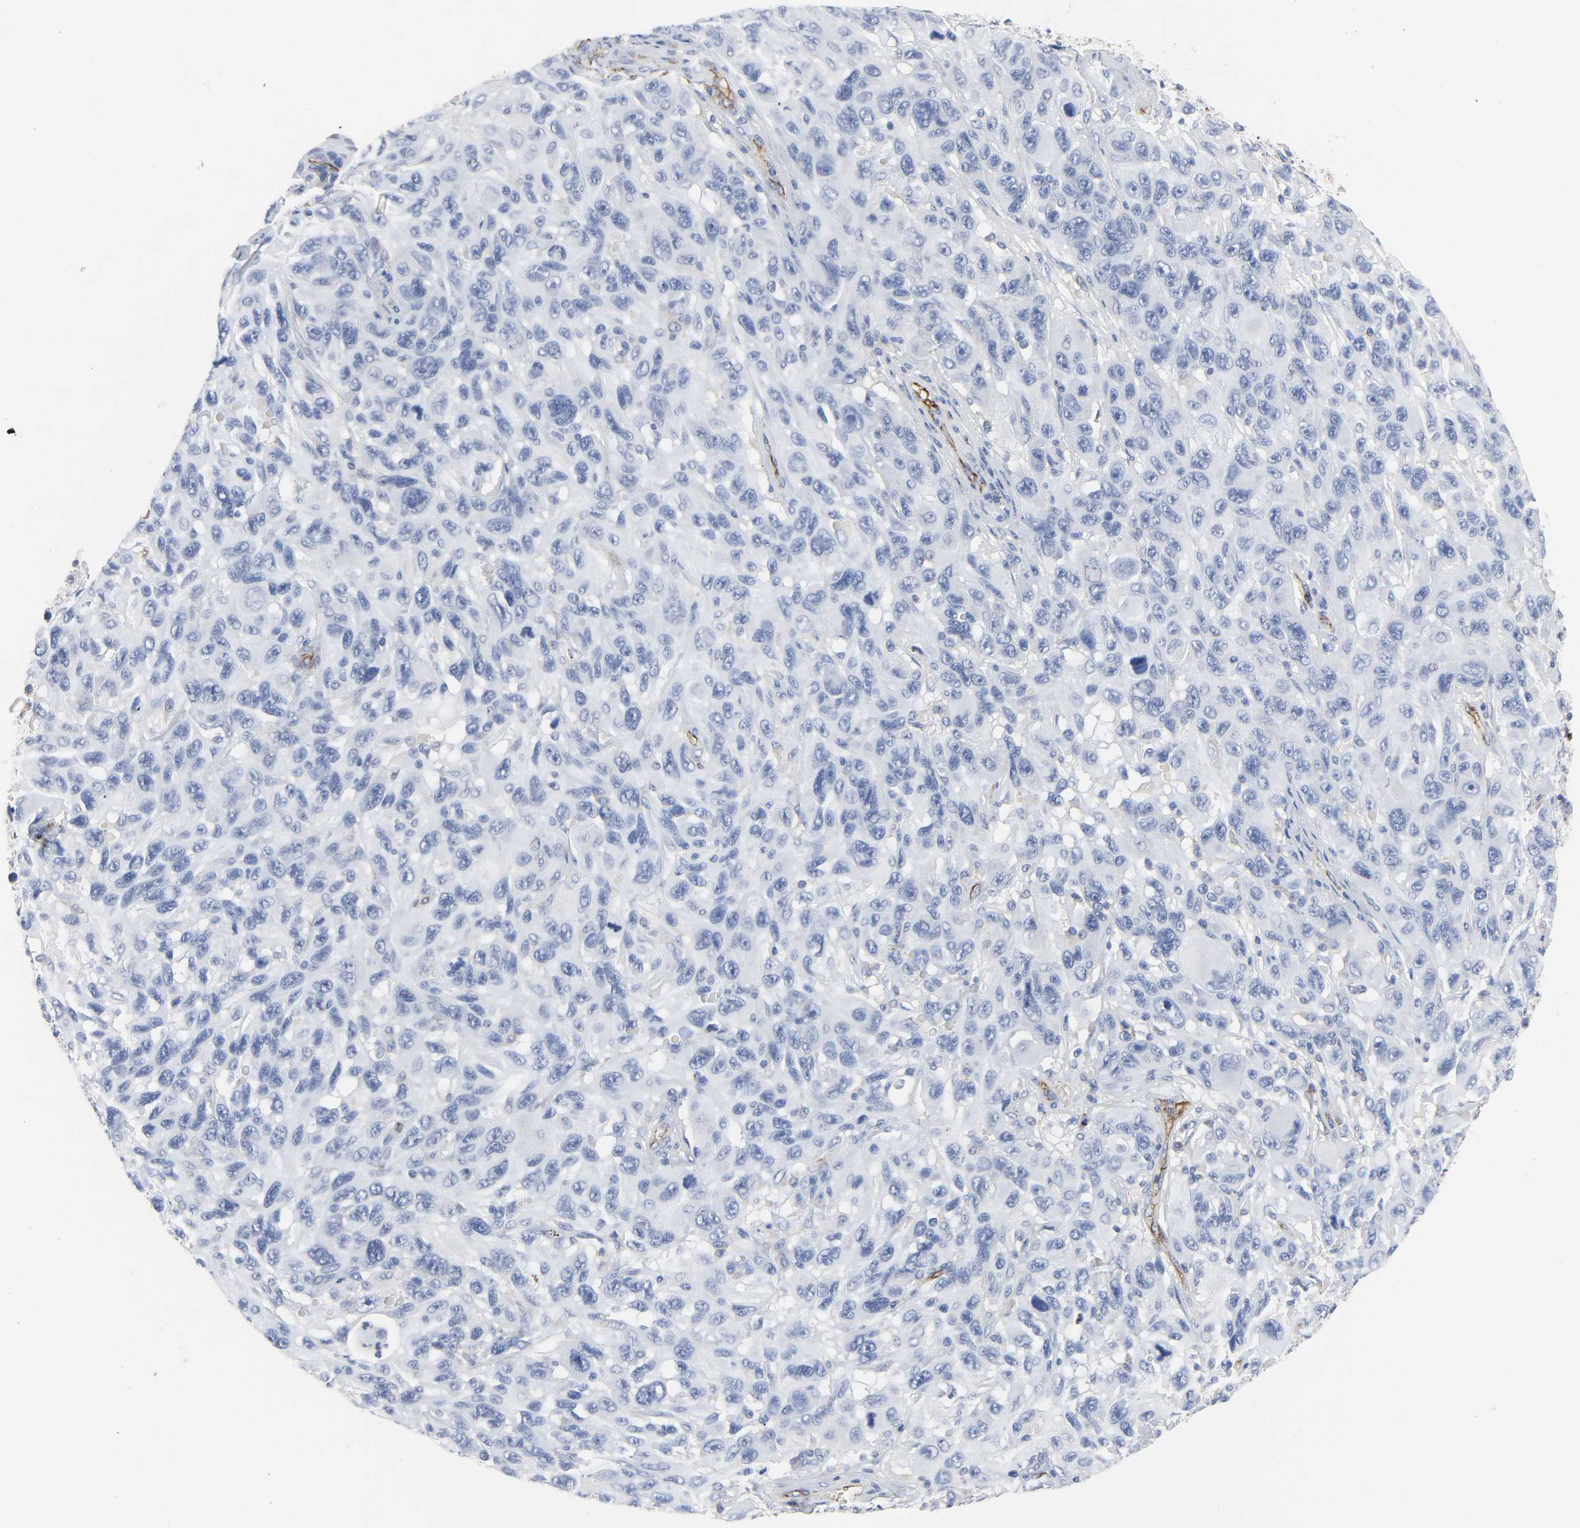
{"staining": {"intensity": "negative", "quantity": "none", "location": "none"}, "tissue": "melanoma", "cell_type": "Tumor cells", "image_type": "cancer", "snomed": [{"axis": "morphology", "description": "Malignant melanoma, NOS"}, {"axis": "topography", "description": "Skin"}], "caption": "DAB (3,3'-diaminobenzidine) immunohistochemical staining of human melanoma displays no significant staining in tumor cells.", "gene": "PECAM1", "patient": {"sex": "male", "age": 53}}